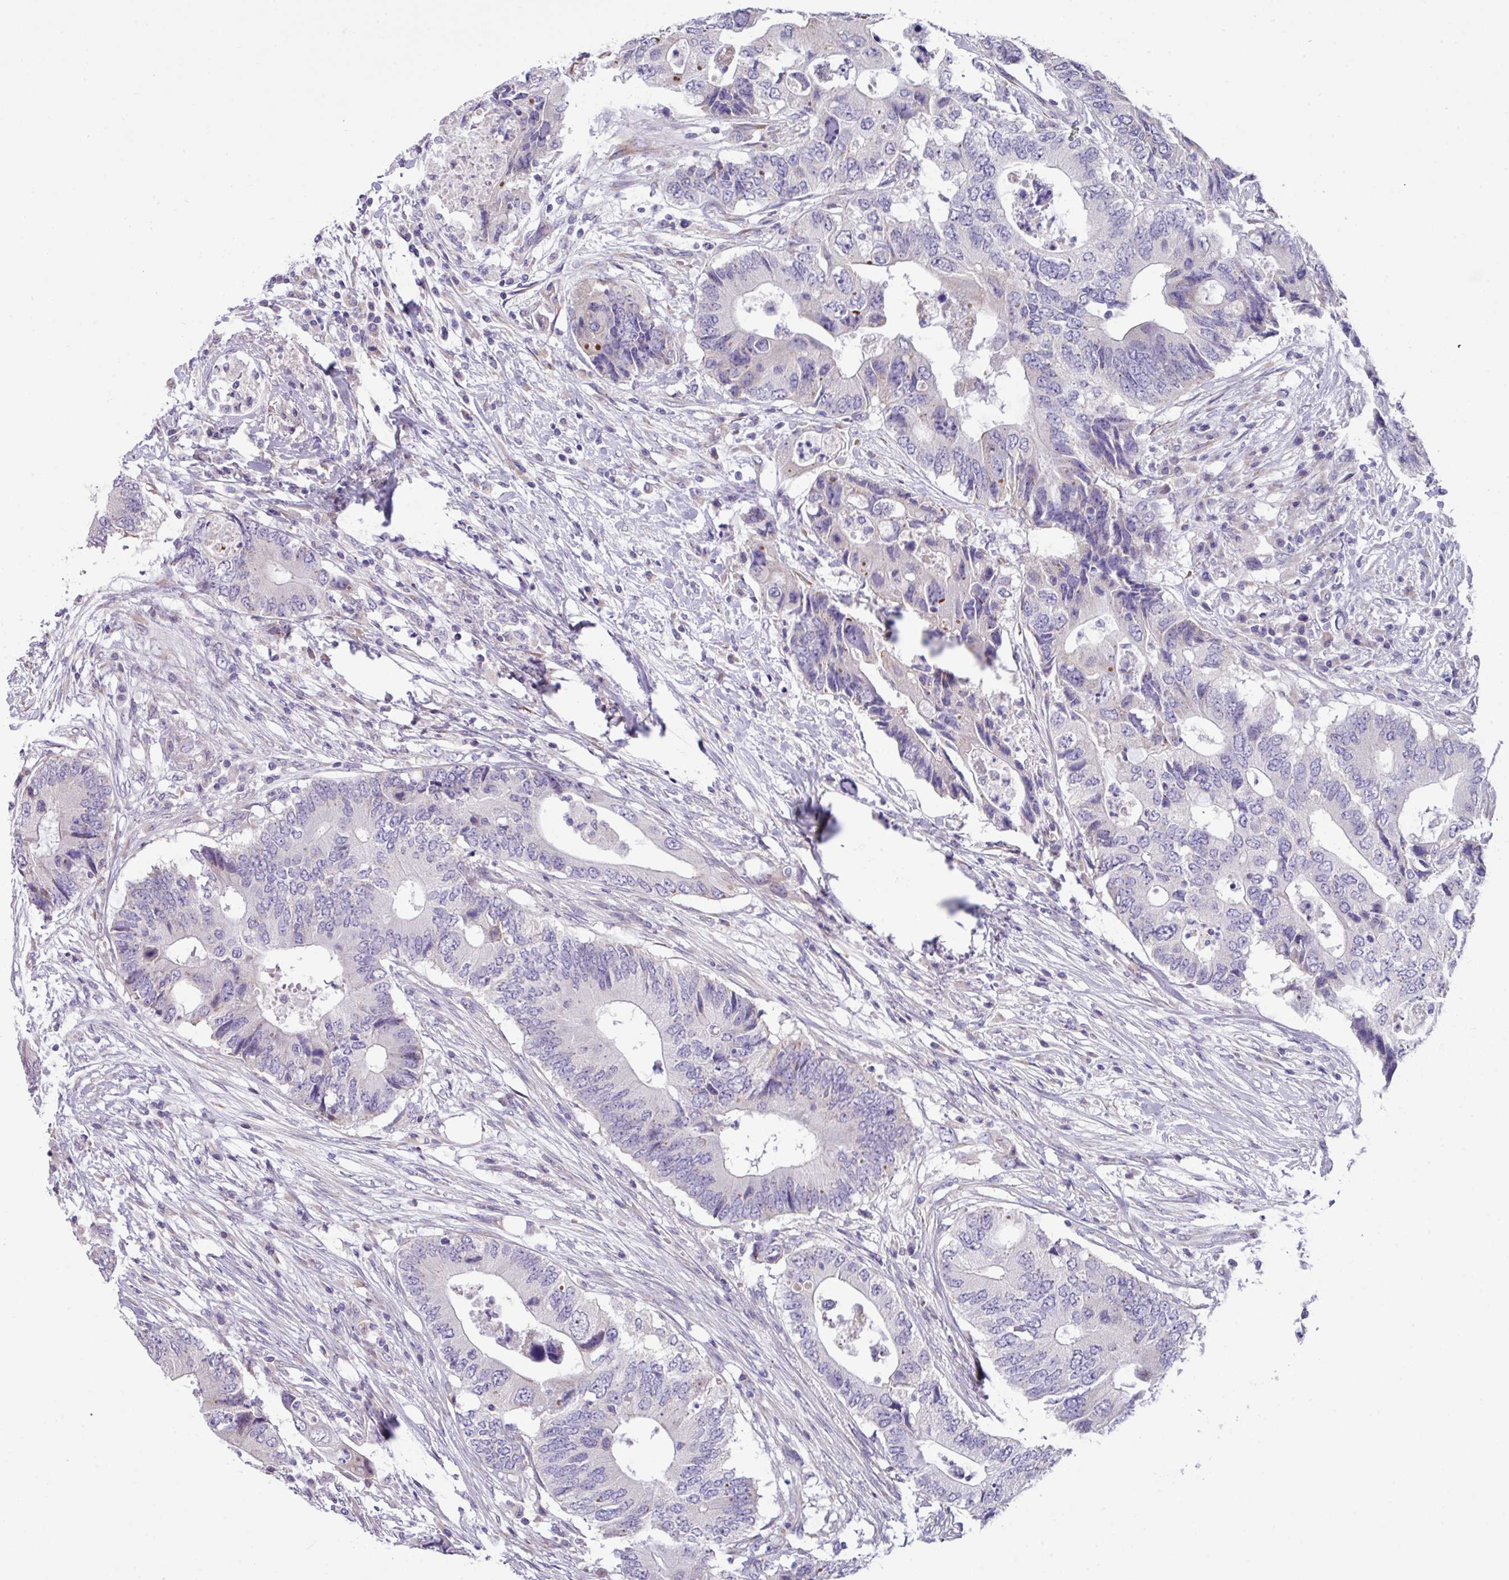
{"staining": {"intensity": "negative", "quantity": "none", "location": "none"}, "tissue": "colorectal cancer", "cell_type": "Tumor cells", "image_type": "cancer", "snomed": [{"axis": "morphology", "description": "Adenocarcinoma, NOS"}, {"axis": "topography", "description": "Colon"}], "caption": "The IHC photomicrograph has no significant expression in tumor cells of colorectal adenocarcinoma tissue. The staining was performed using DAB to visualize the protein expression in brown, while the nuclei were stained in blue with hematoxylin (Magnification: 20x).", "gene": "IRGC", "patient": {"sex": "male", "age": 71}}